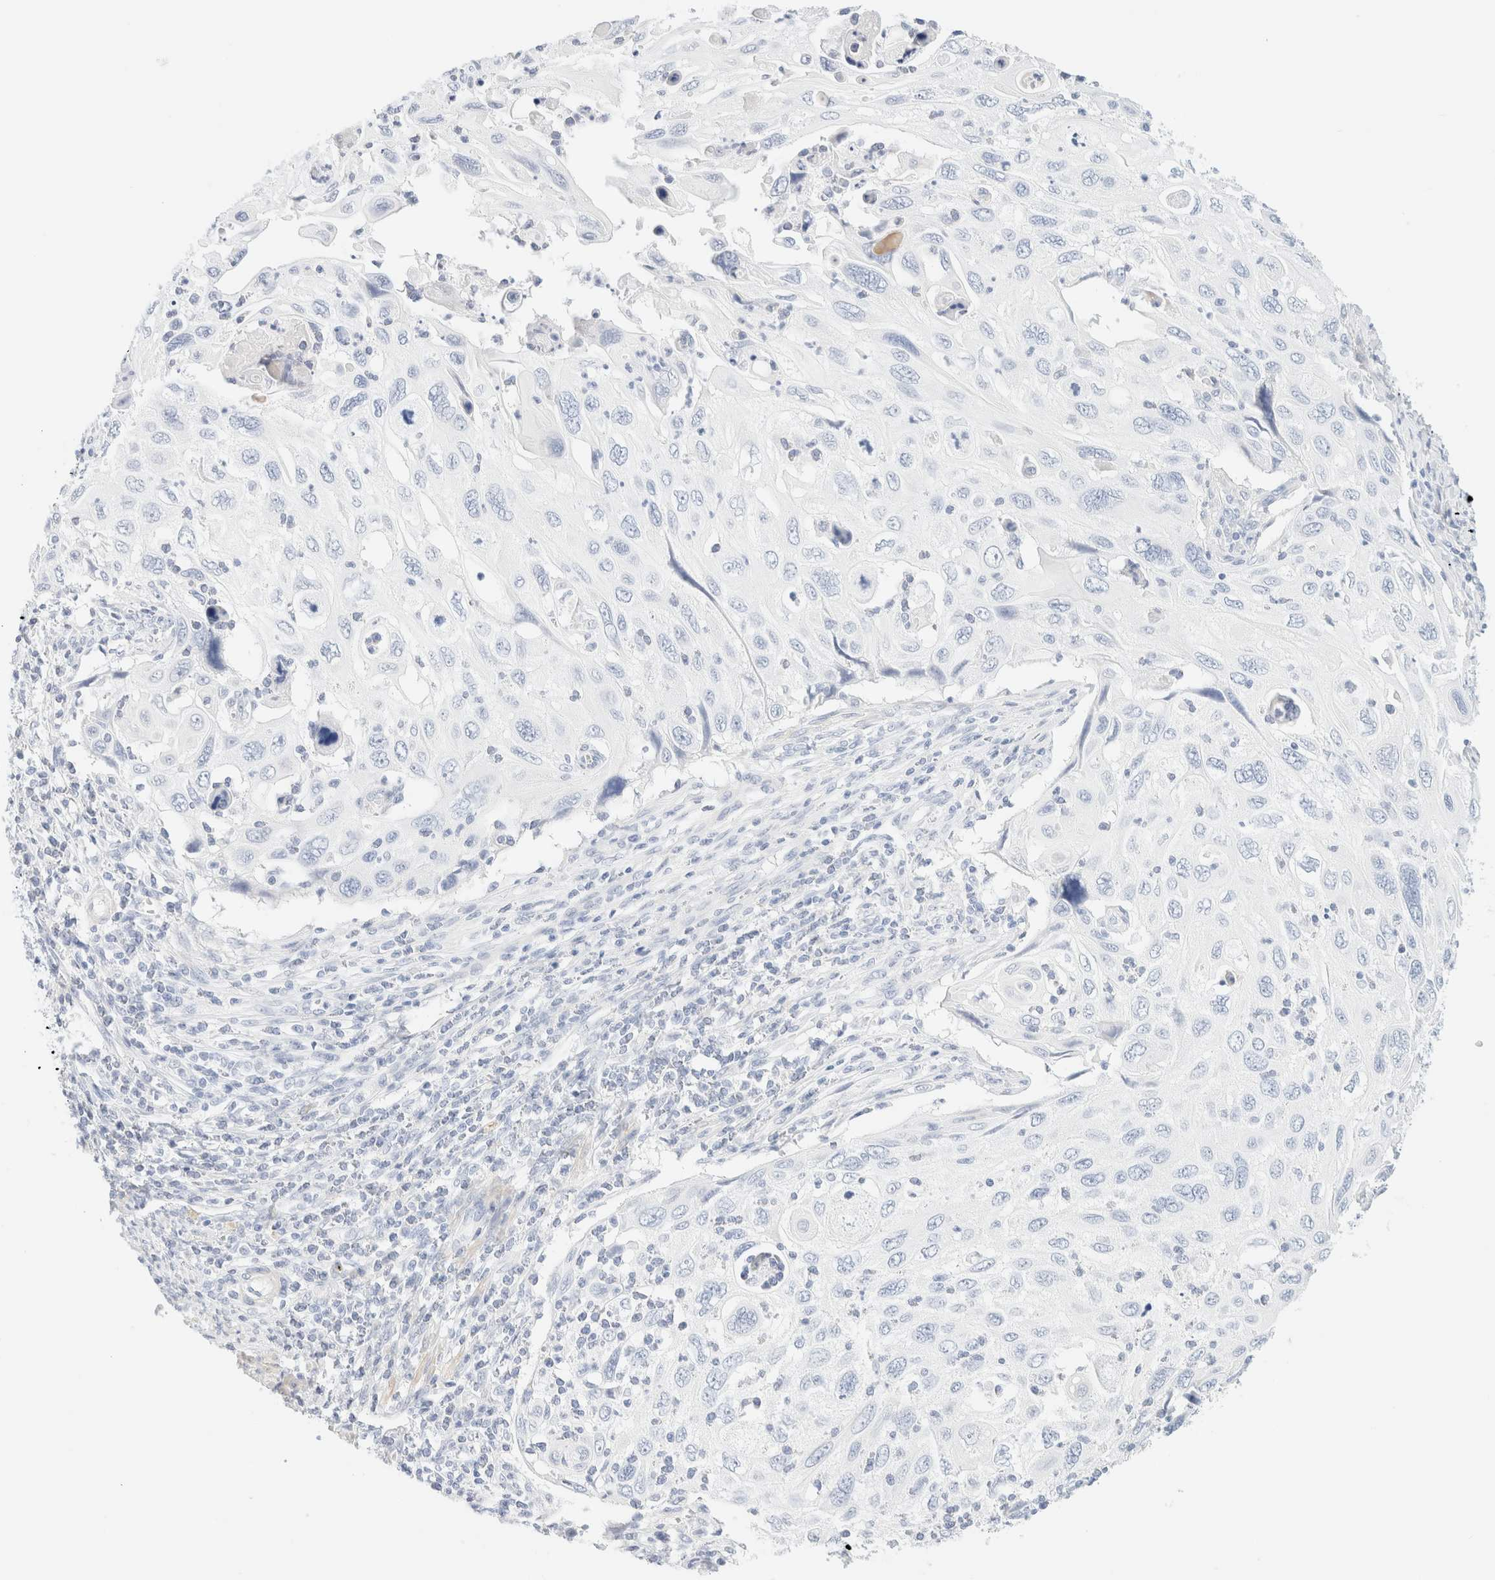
{"staining": {"intensity": "negative", "quantity": "none", "location": "none"}, "tissue": "cervical cancer", "cell_type": "Tumor cells", "image_type": "cancer", "snomed": [{"axis": "morphology", "description": "Squamous cell carcinoma, NOS"}, {"axis": "topography", "description": "Cervix"}], "caption": "The histopathology image exhibits no significant expression in tumor cells of cervical cancer (squamous cell carcinoma).", "gene": "DPYS", "patient": {"sex": "female", "age": 70}}